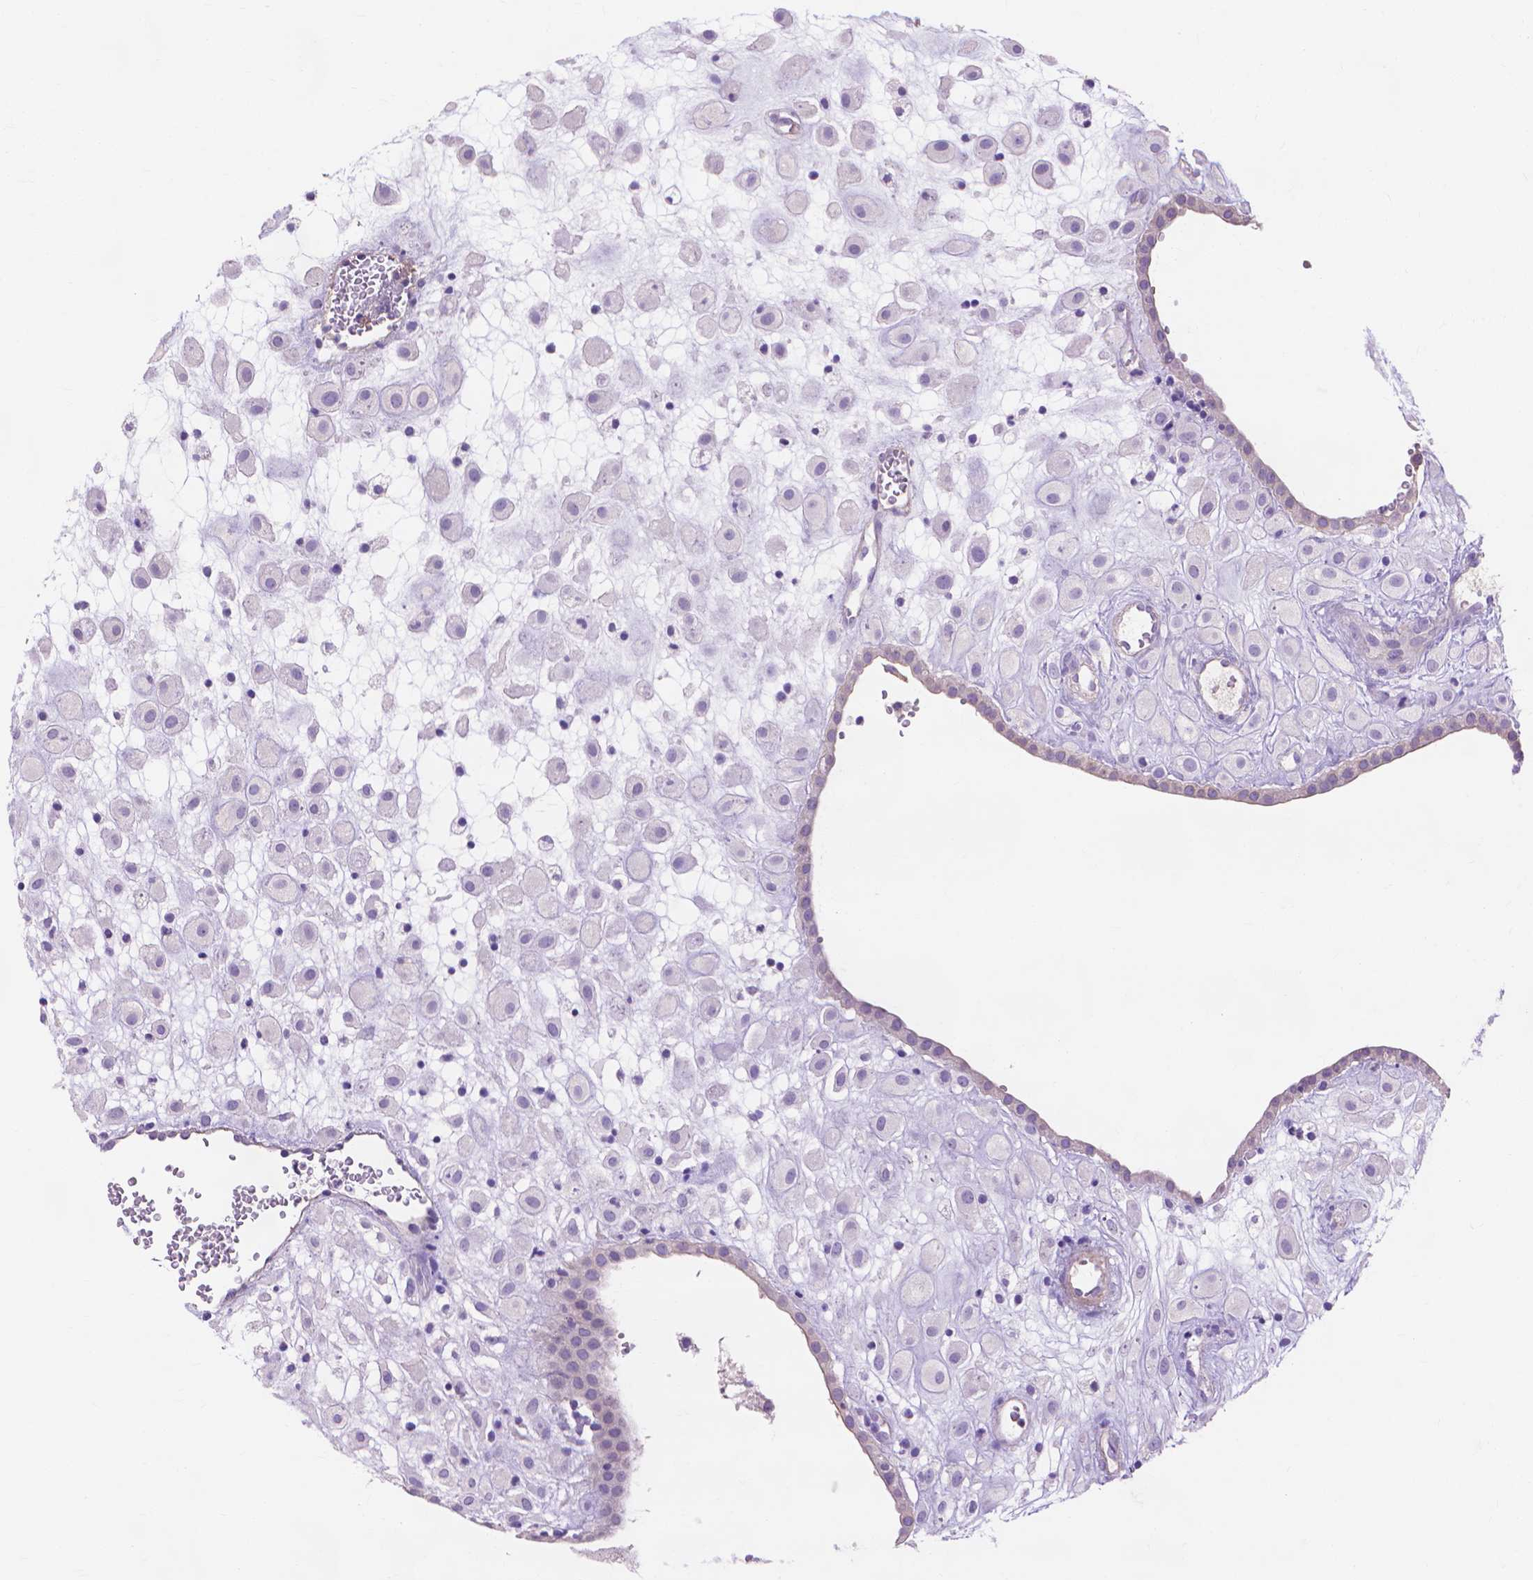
{"staining": {"intensity": "negative", "quantity": "none", "location": "none"}, "tissue": "placenta", "cell_type": "Decidual cells", "image_type": "normal", "snomed": [{"axis": "morphology", "description": "Normal tissue, NOS"}, {"axis": "topography", "description": "Placenta"}], "caption": "Benign placenta was stained to show a protein in brown. There is no significant positivity in decidual cells. The staining was performed using DAB to visualize the protein expression in brown, while the nuclei were stained in blue with hematoxylin (Magnification: 20x).", "gene": "MBLAC1", "patient": {"sex": "female", "age": 24}}